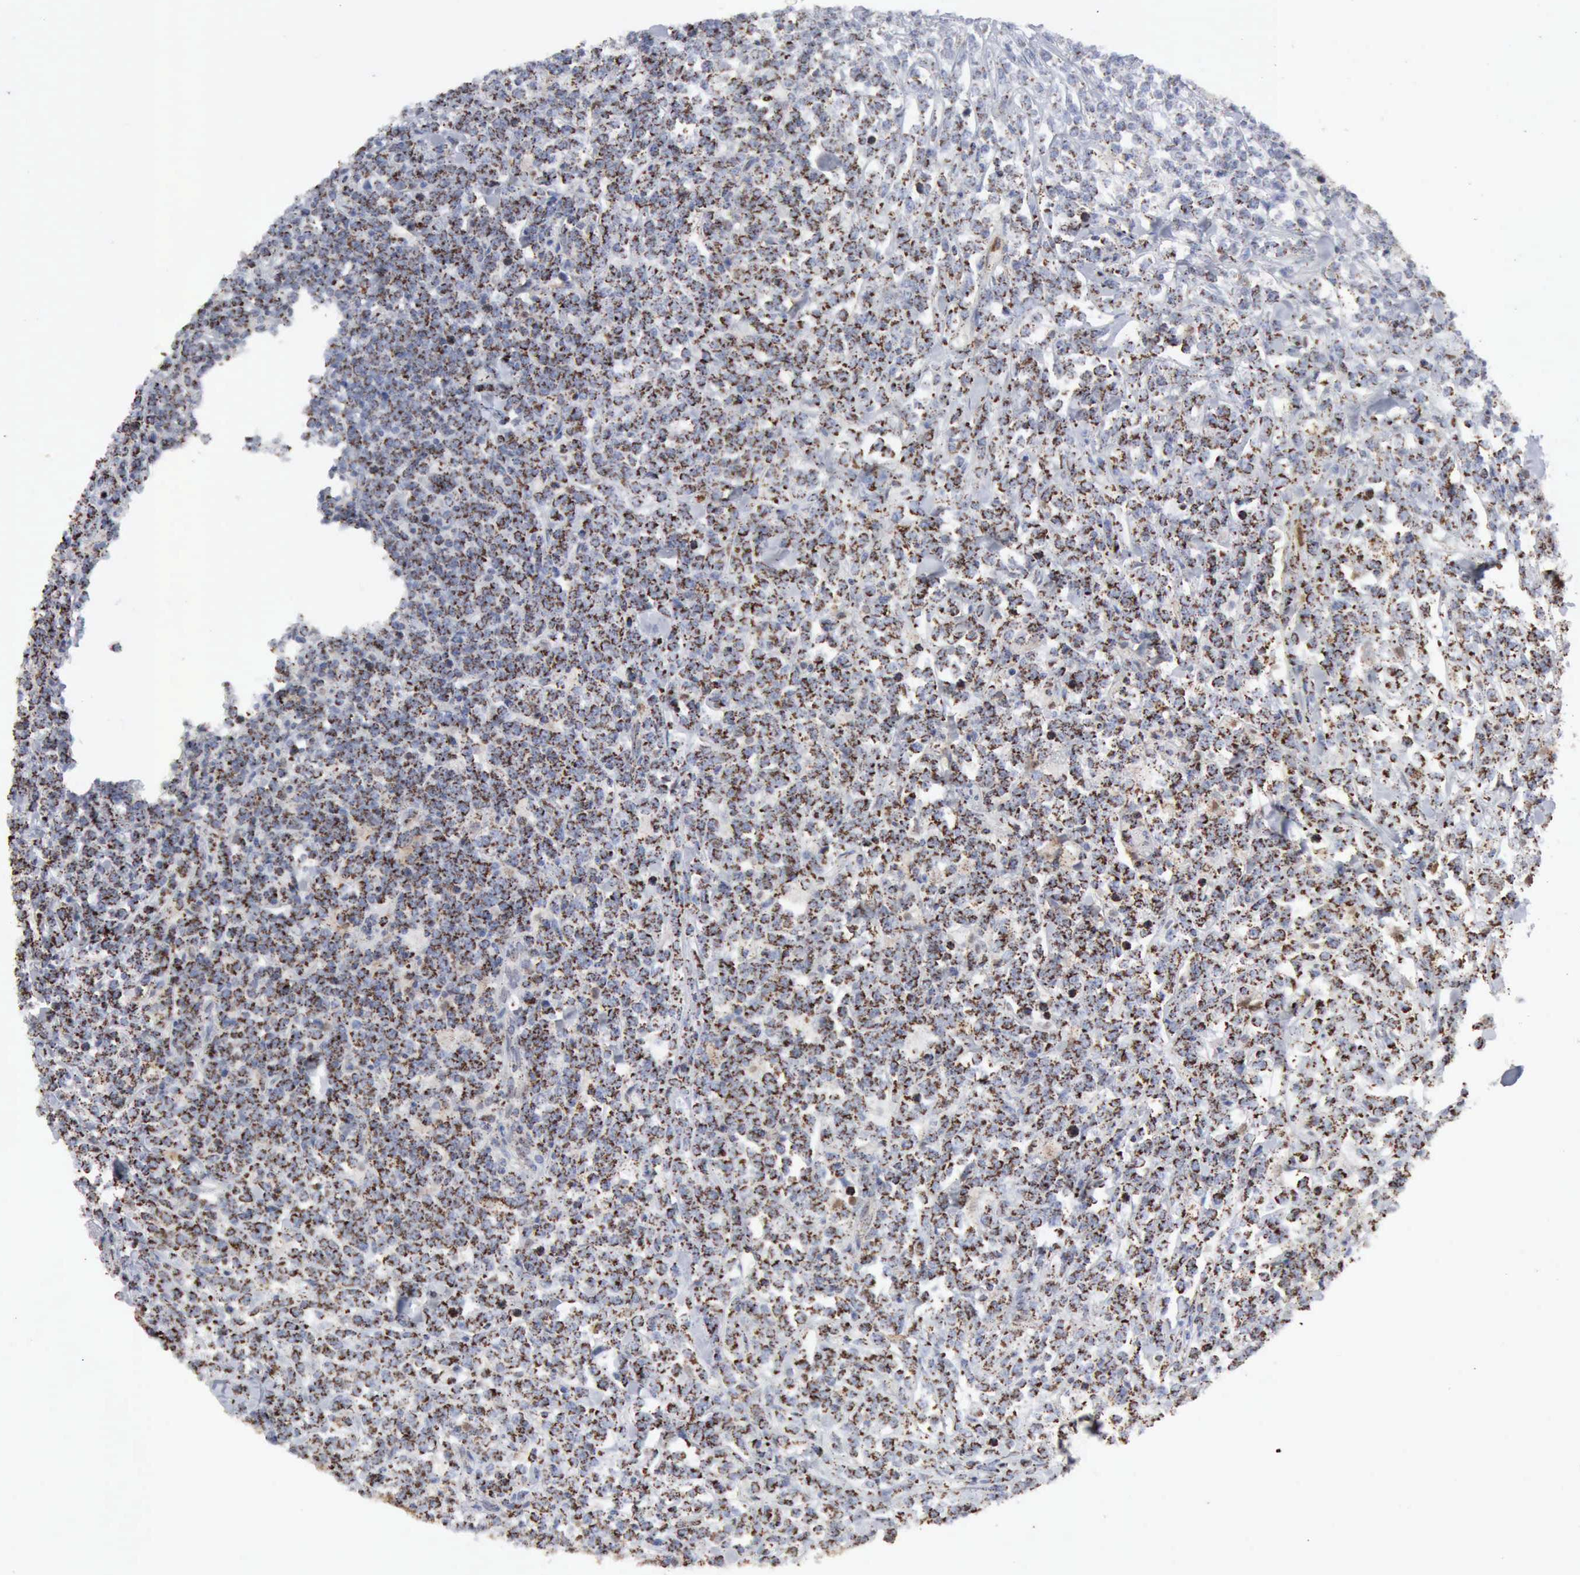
{"staining": {"intensity": "moderate", "quantity": ">75%", "location": "cytoplasmic/membranous"}, "tissue": "lymphoma", "cell_type": "Tumor cells", "image_type": "cancer", "snomed": [{"axis": "morphology", "description": "Malignant lymphoma, non-Hodgkin's type, High grade"}, {"axis": "topography", "description": "Small intestine"}, {"axis": "topography", "description": "Colon"}], "caption": "Immunohistochemical staining of lymphoma exhibits moderate cytoplasmic/membranous protein expression in approximately >75% of tumor cells. The staining was performed using DAB (3,3'-diaminobenzidine), with brown indicating positive protein expression. Nuclei are stained blue with hematoxylin.", "gene": "ACO2", "patient": {"sex": "male", "age": 8}}